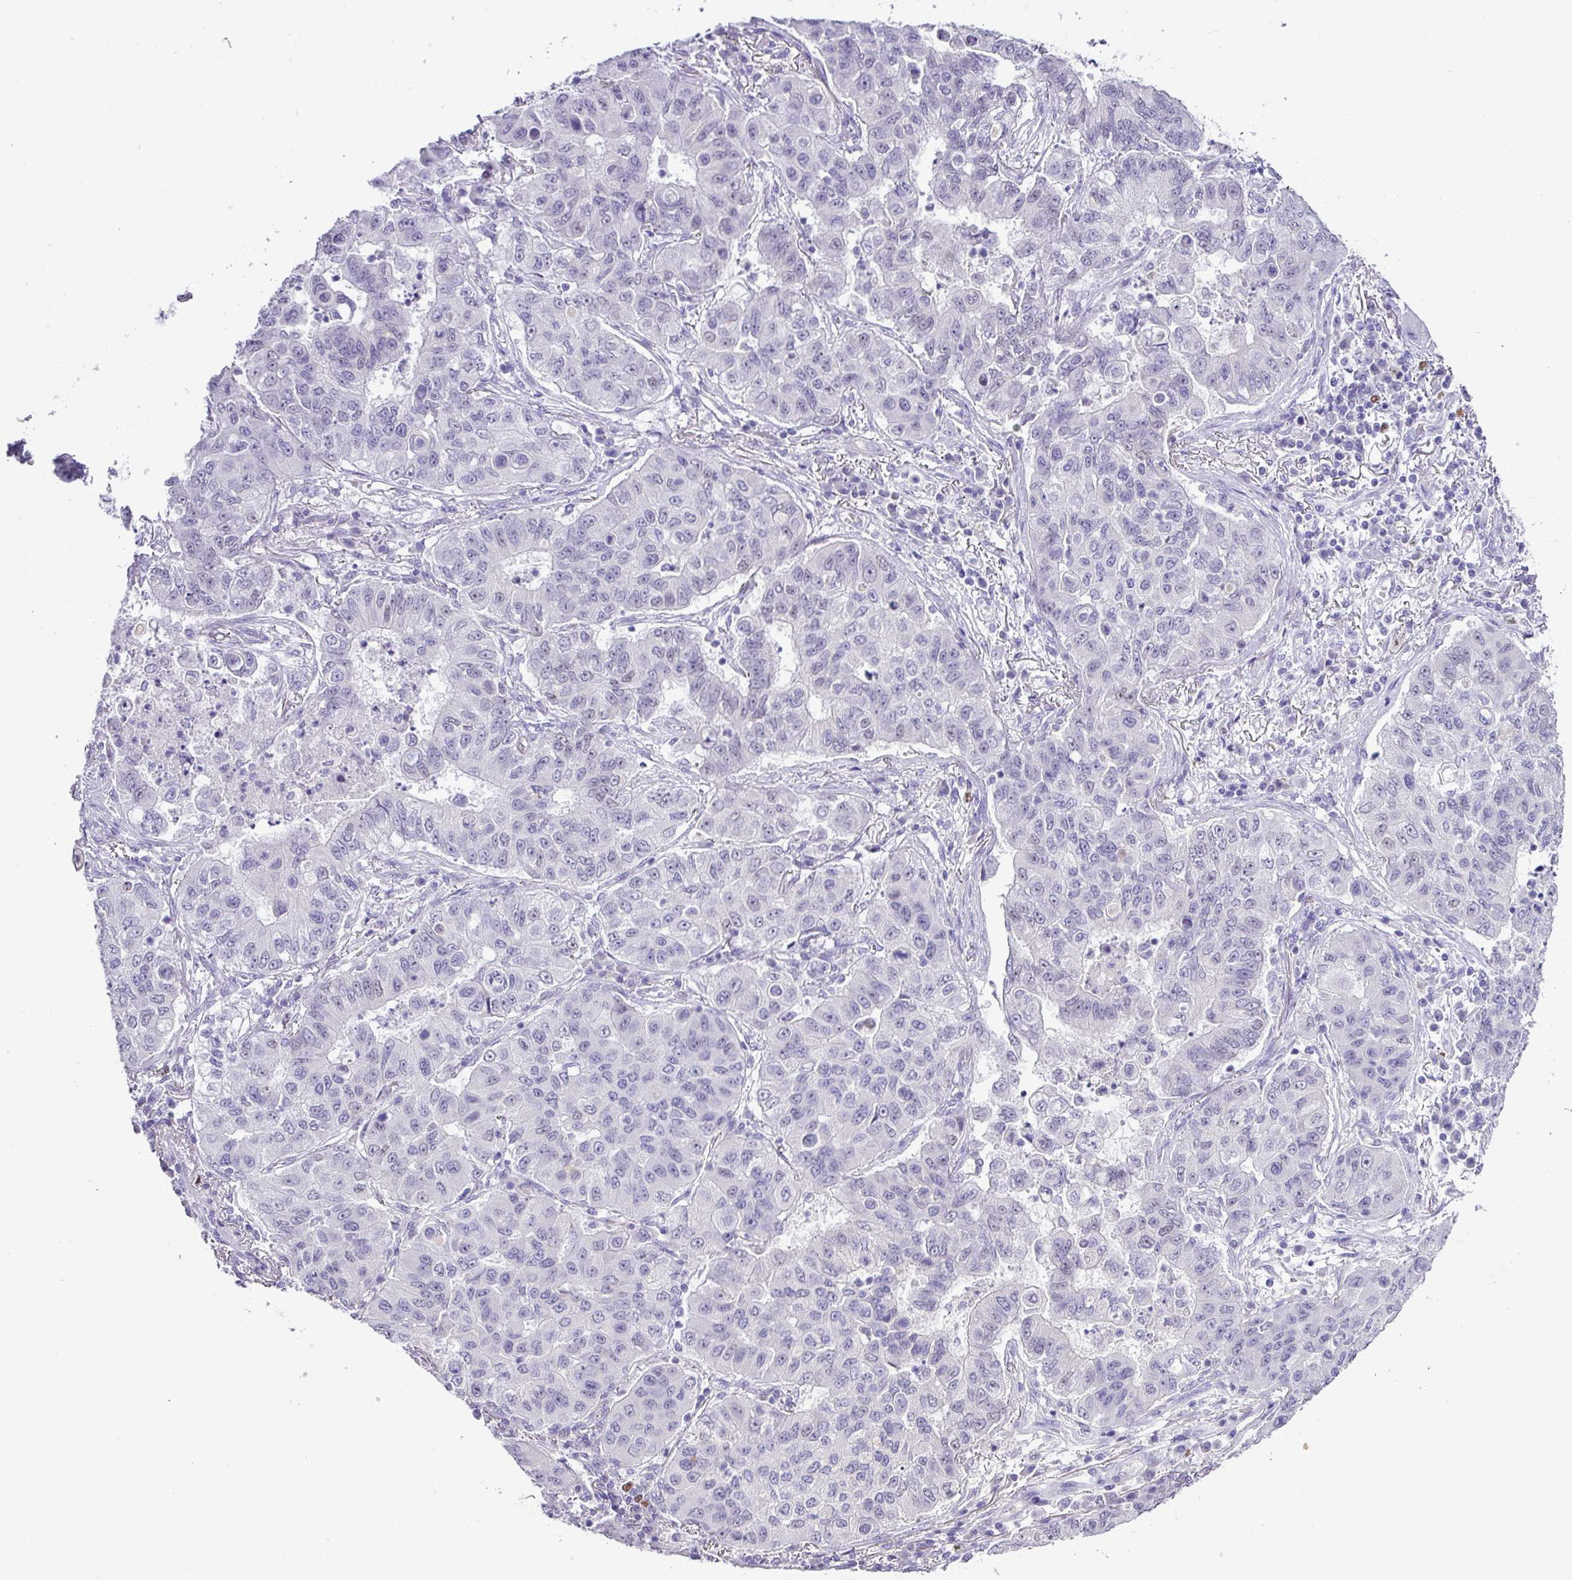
{"staining": {"intensity": "negative", "quantity": "none", "location": "none"}, "tissue": "lung cancer", "cell_type": "Tumor cells", "image_type": "cancer", "snomed": [{"axis": "morphology", "description": "Squamous cell carcinoma, NOS"}, {"axis": "topography", "description": "Lung"}], "caption": "The image reveals no significant positivity in tumor cells of squamous cell carcinoma (lung).", "gene": "BCL11A", "patient": {"sex": "male", "age": 74}}